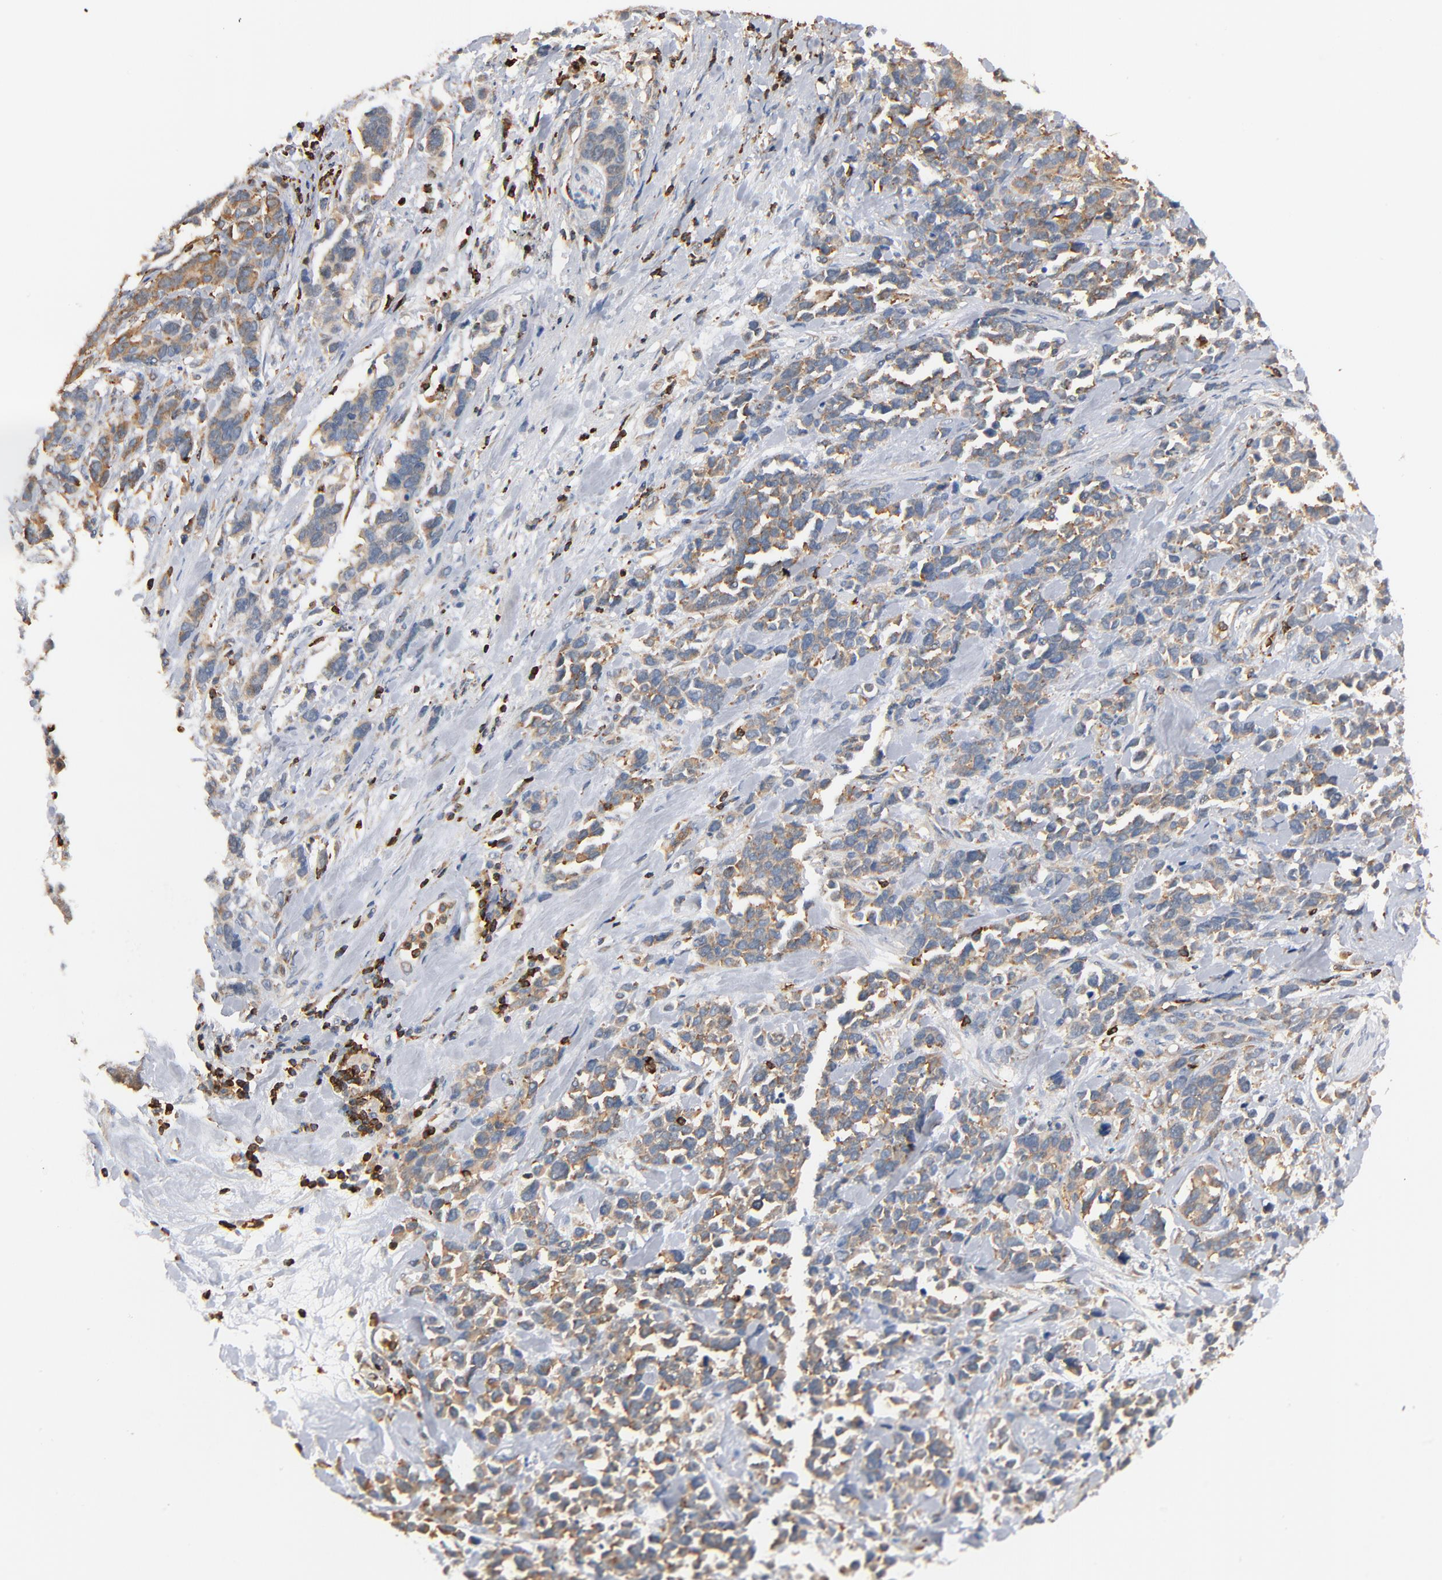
{"staining": {"intensity": "weak", "quantity": ">75%", "location": "cytoplasmic/membranous"}, "tissue": "stomach cancer", "cell_type": "Tumor cells", "image_type": "cancer", "snomed": [{"axis": "morphology", "description": "Adenocarcinoma, NOS"}, {"axis": "topography", "description": "Stomach, upper"}], "caption": "IHC histopathology image of neoplastic tissue: stomach cancer stained using immunohistochemistry demonstrates low levels of weak protein expression localized specifically in the cytoplasmic/membranous of tumor cells, appearing as a cytoplasmic/membranous brown color.", "gene": "SH3KBP1", "patient": {"sex": "male", "age": 71}}